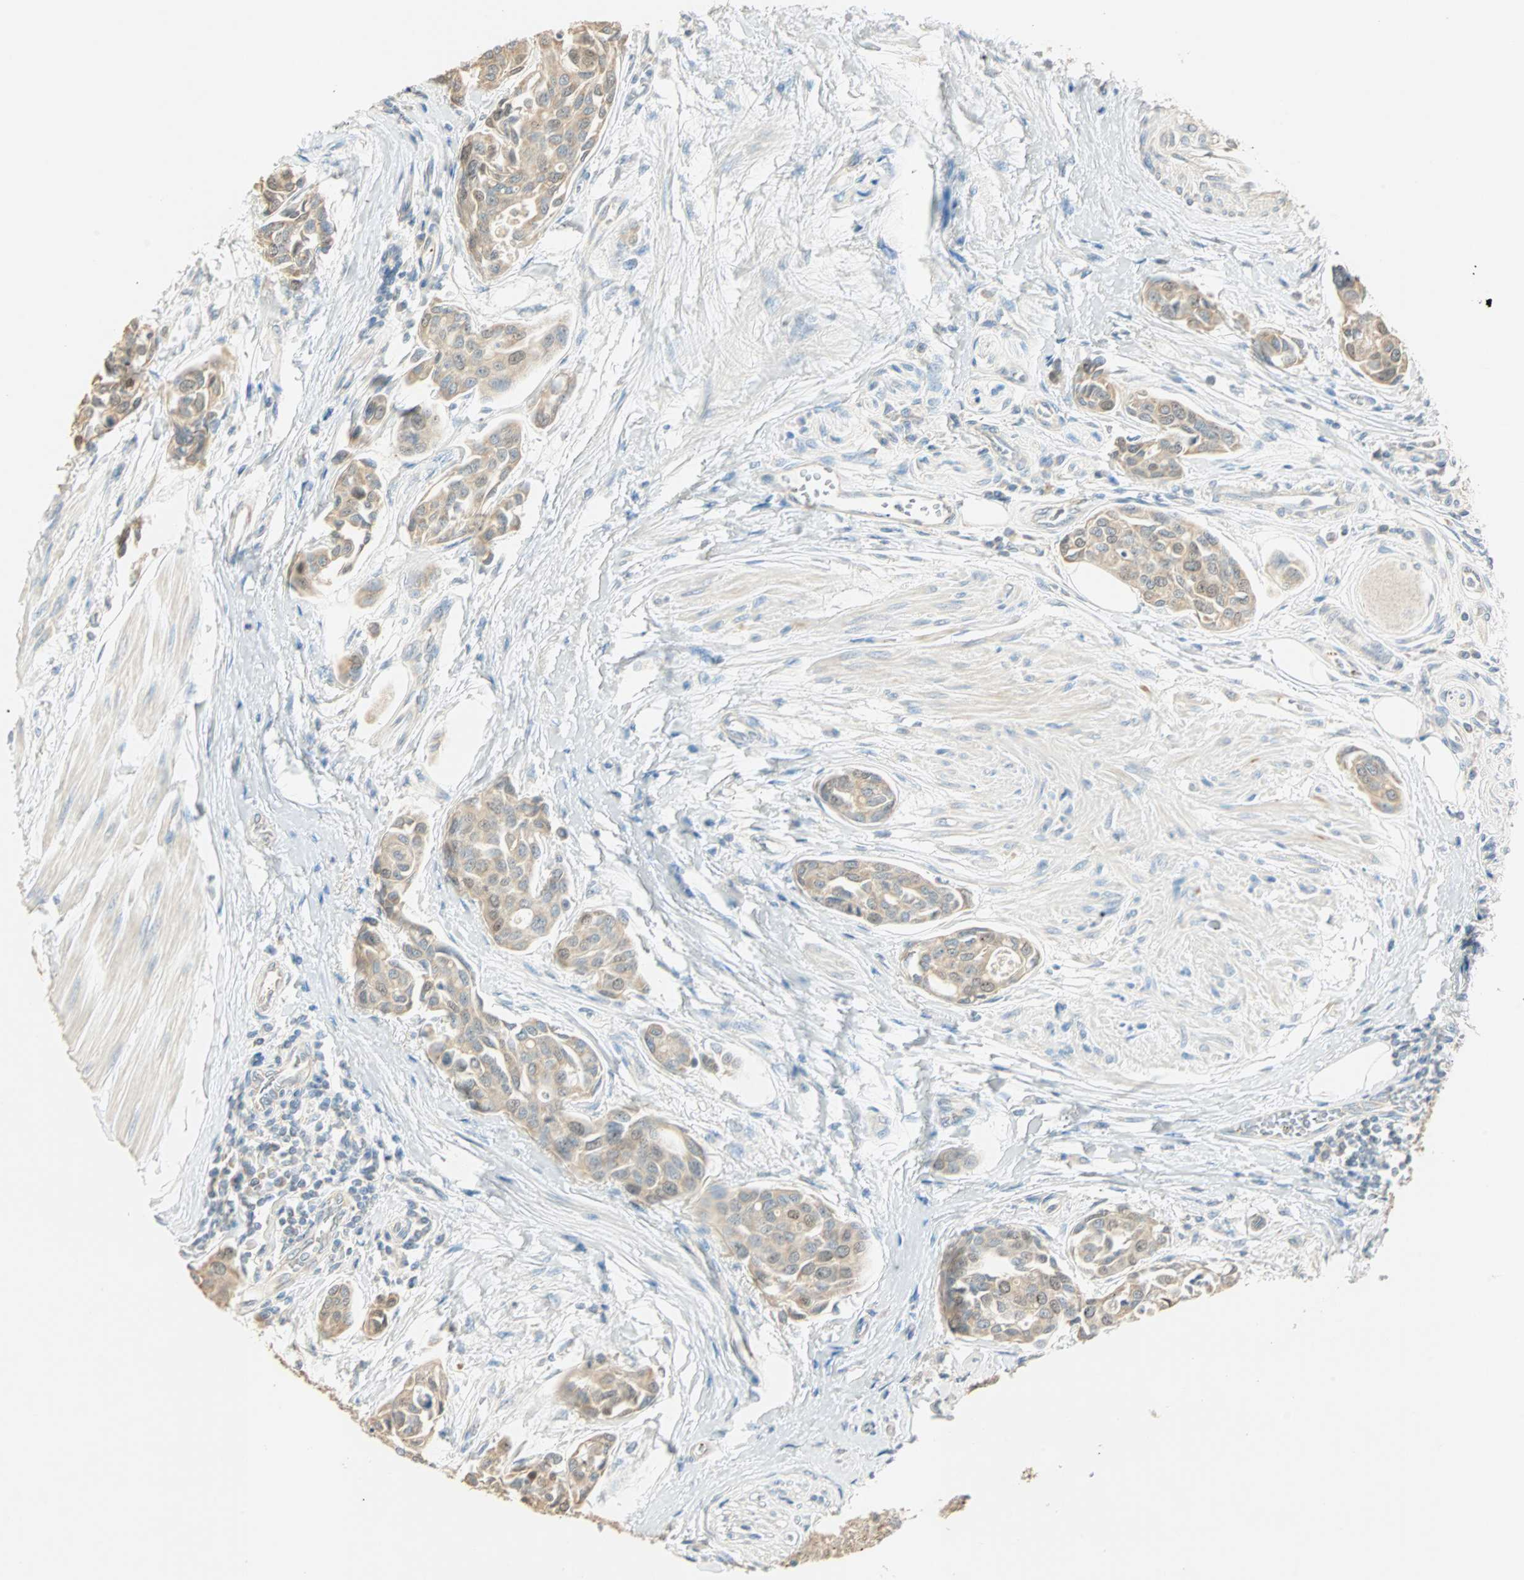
{"staining": {"intensity": "moderate", "quantity": ">75%", "location": "cytoplasmic/membranous"}, "tissue": "urothelial cancer", "cell_type": "Tumor cells", "image_type": "cancer", "snomed": [{"axis": "morphology", "description": "Urothelial carcinoma, High grade"}, {"axis": "topography", "description": "Urinary bladder"}], "caption": "Urothelial carcinoma (high-grade) tissue reveals moderate cytoplasmic/membranous staining in about >75% of tumor cells, visualized by immunohistochemistry.", "gene": "RAD18", "patient": {"sex": "male", "age": 78}}